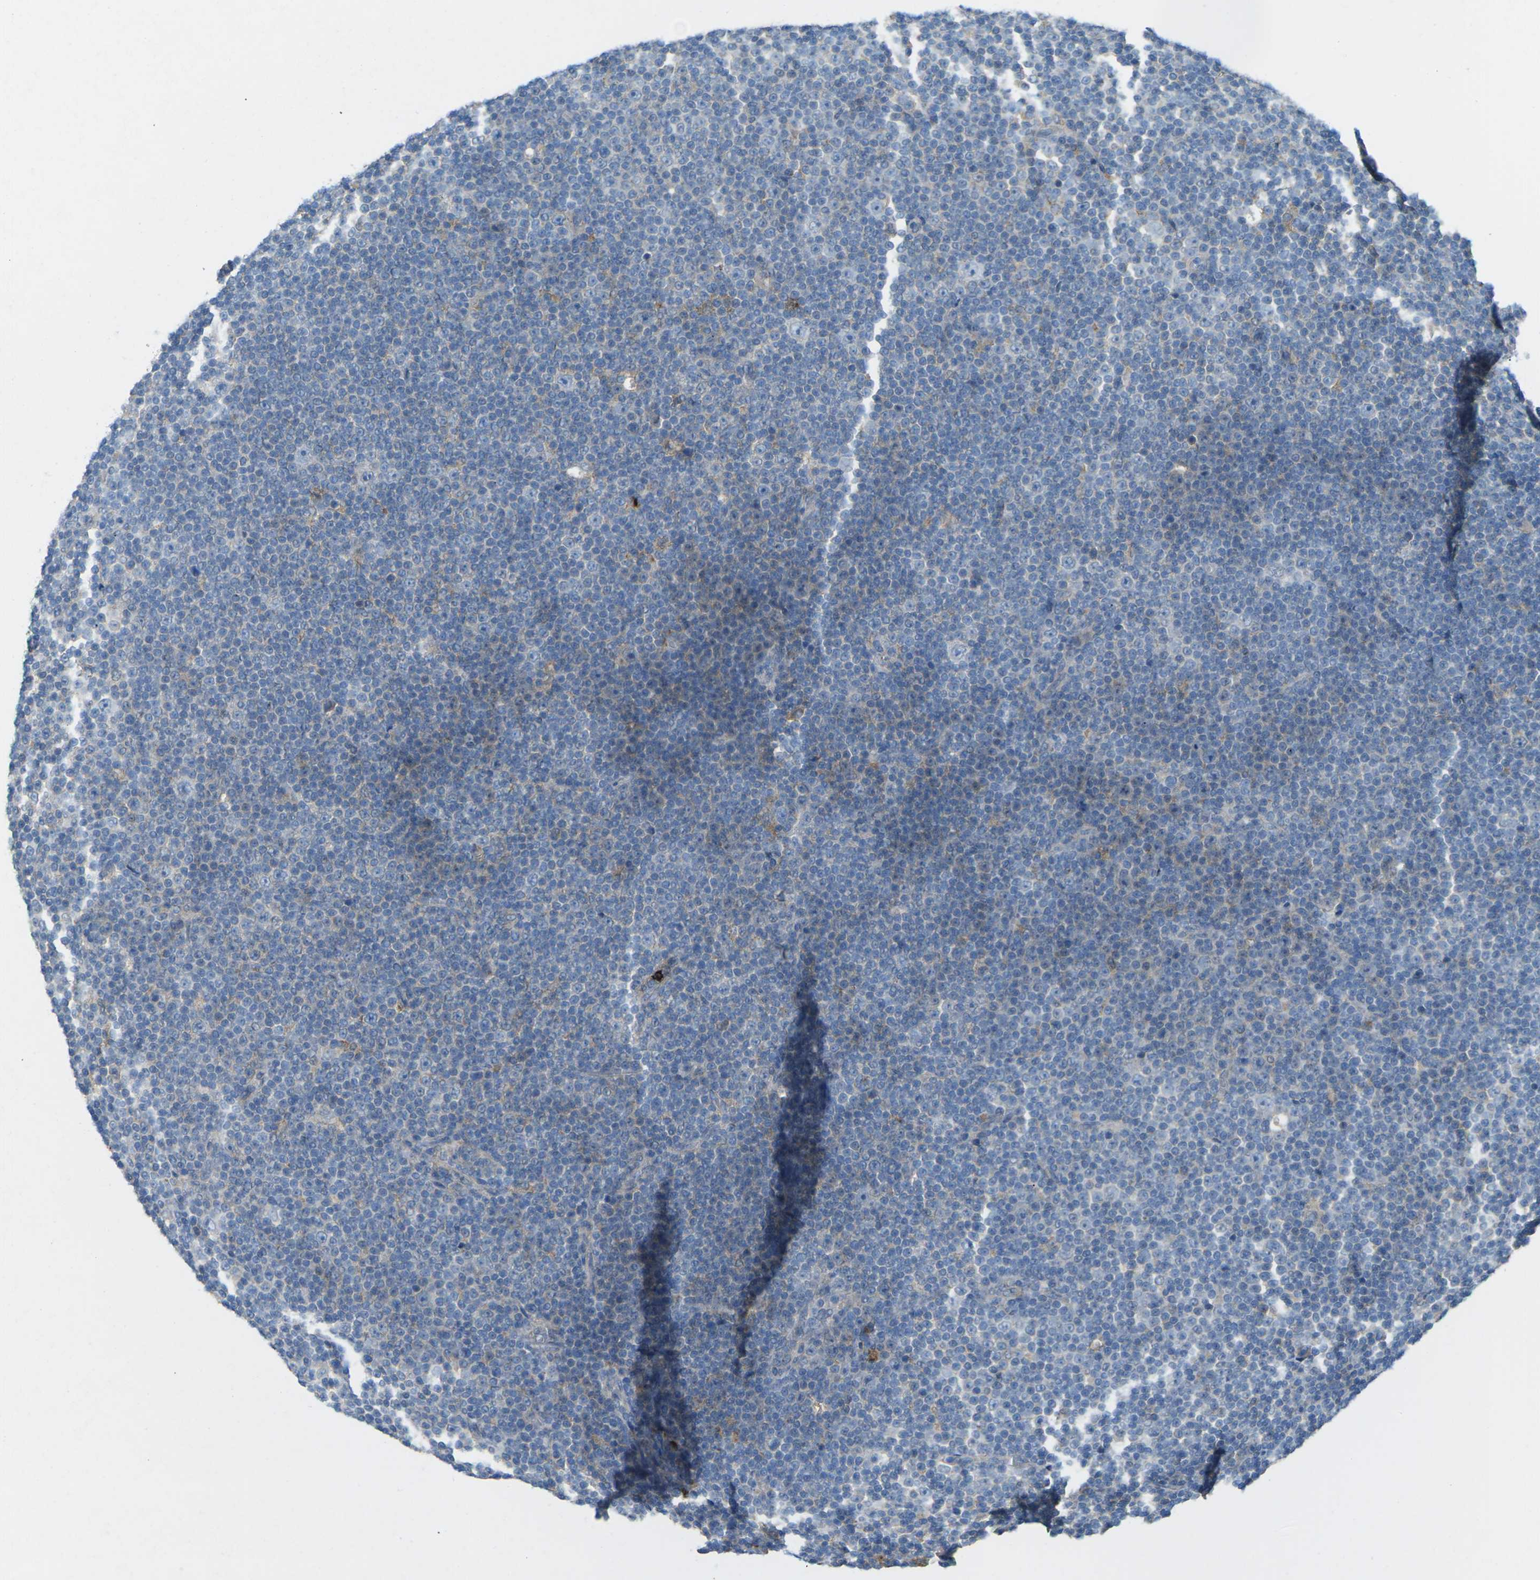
{"staining": {"intensity": "negative", "quantity": "none", "location": "none"}, "tissue": "lymphoma", "cell_type": "Tumor cells", "image_type": "cancer", "snomed": [{"axis": "morphology", "description": "Malignant lymphoma, non-Hodgkin's type, Low grade"}, {"axis": "topography", "description": "Lymph node"}], "caption": "This is a micrograph of immunohistochemistry staining of lymphoma, which shows no expression in tumor cells. (DAB (3,3'-diaminobenzidine) immunohistochemistry with hematoxylin counter stain).", "gene": "STK11", "patient": {"sex": "female", "age": 67}}